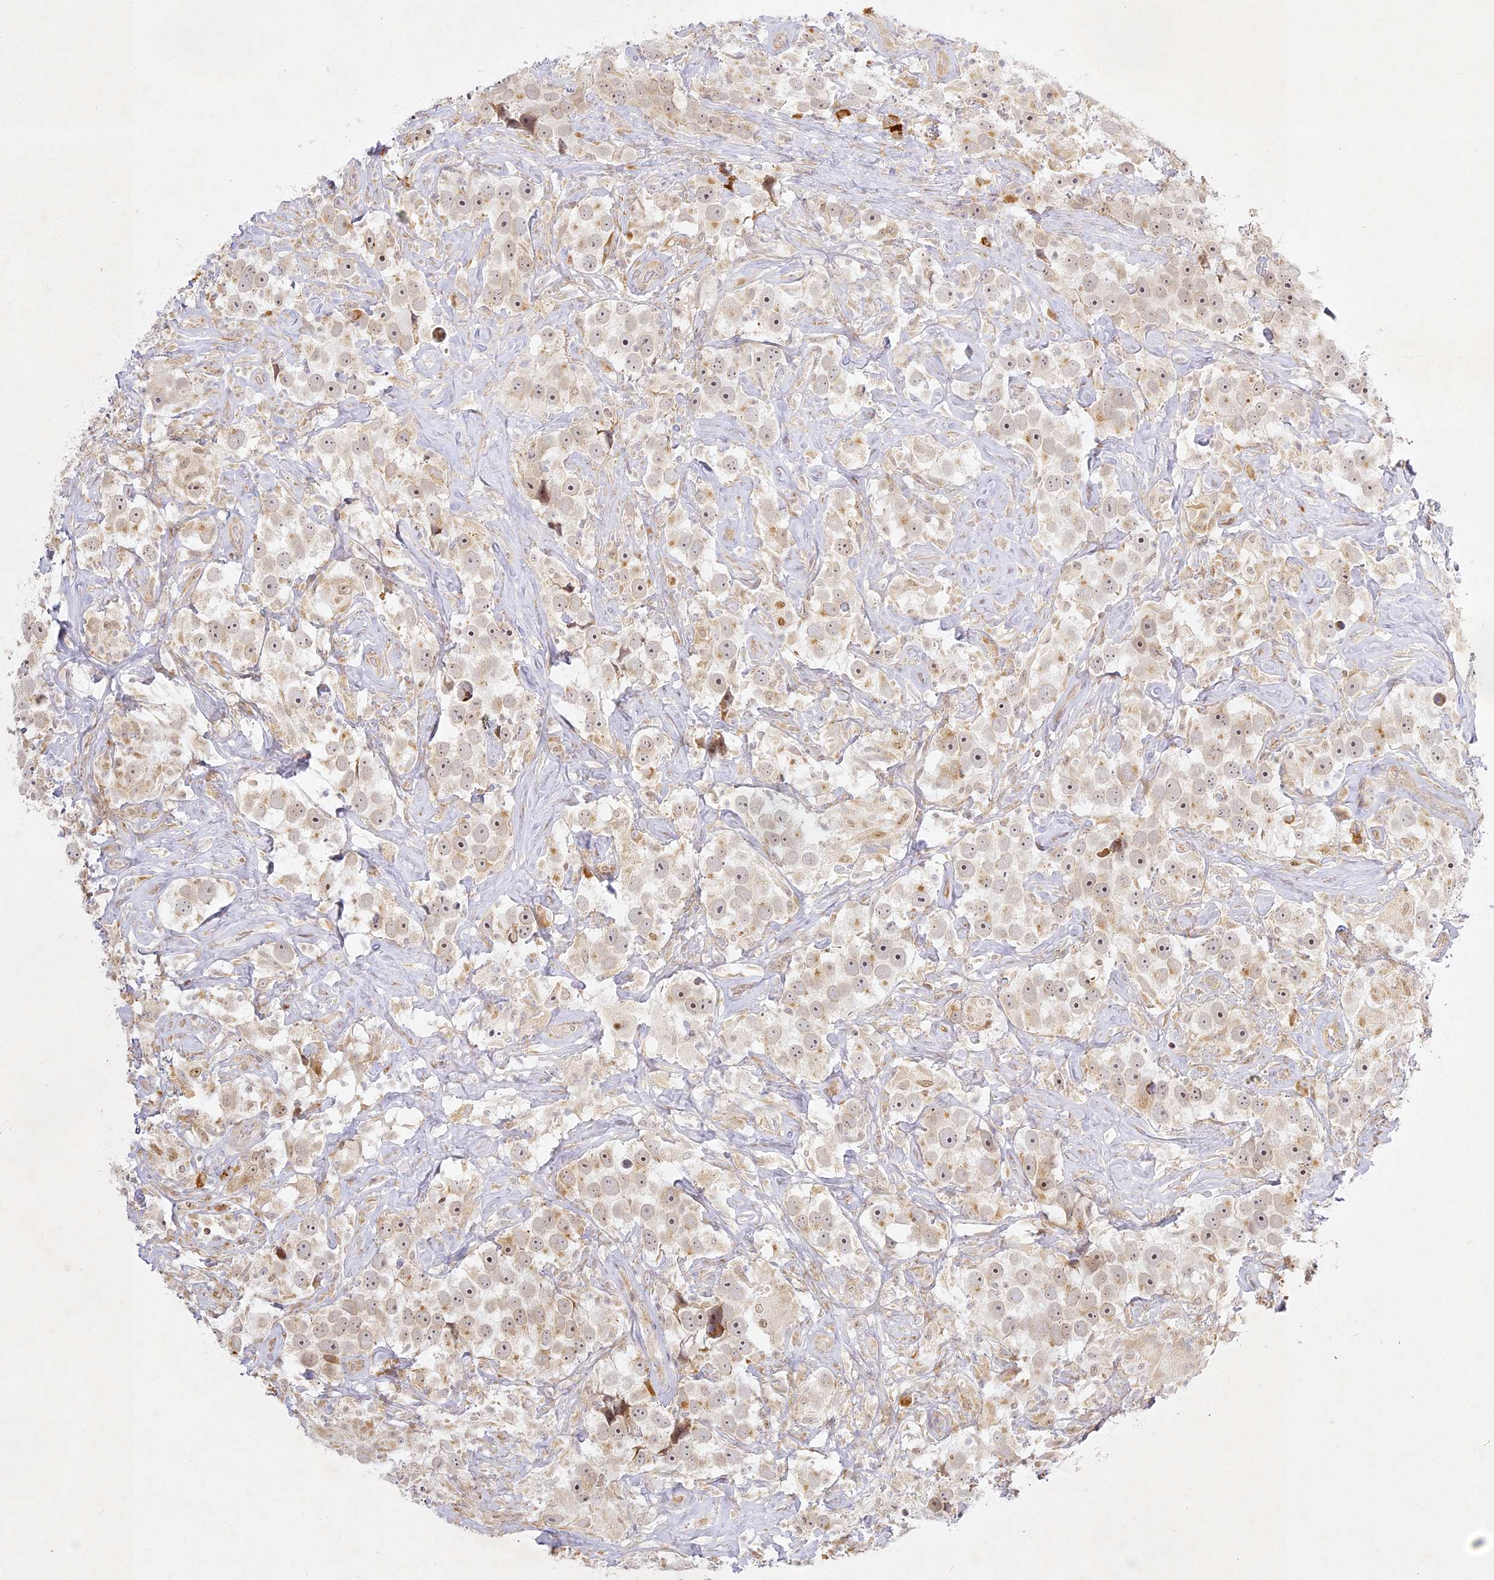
{"staining": {"intensity": "moderate", "quantity": "25%-75%", "location": "cytoplasmic/membranous,nuclear"}, "tissue": "testis cancer", "cell_type": "Tumor cells", "image_type": "cancer", "snomed": [{"axis": "morphology", "description": "Seminoma, NOS"}, {"axis": "topography", "description": "Testis"}], "caption": "This photomicrograph demonstrates immunohistochemistry staining of human seminoma (testis), with medium moderate cytoplasmic/membranous and nuclear staining in approximately 25%-75% of tumor cells.", "gene": "SLC30A5", "patient": {"sex": "male", "age": 49}}